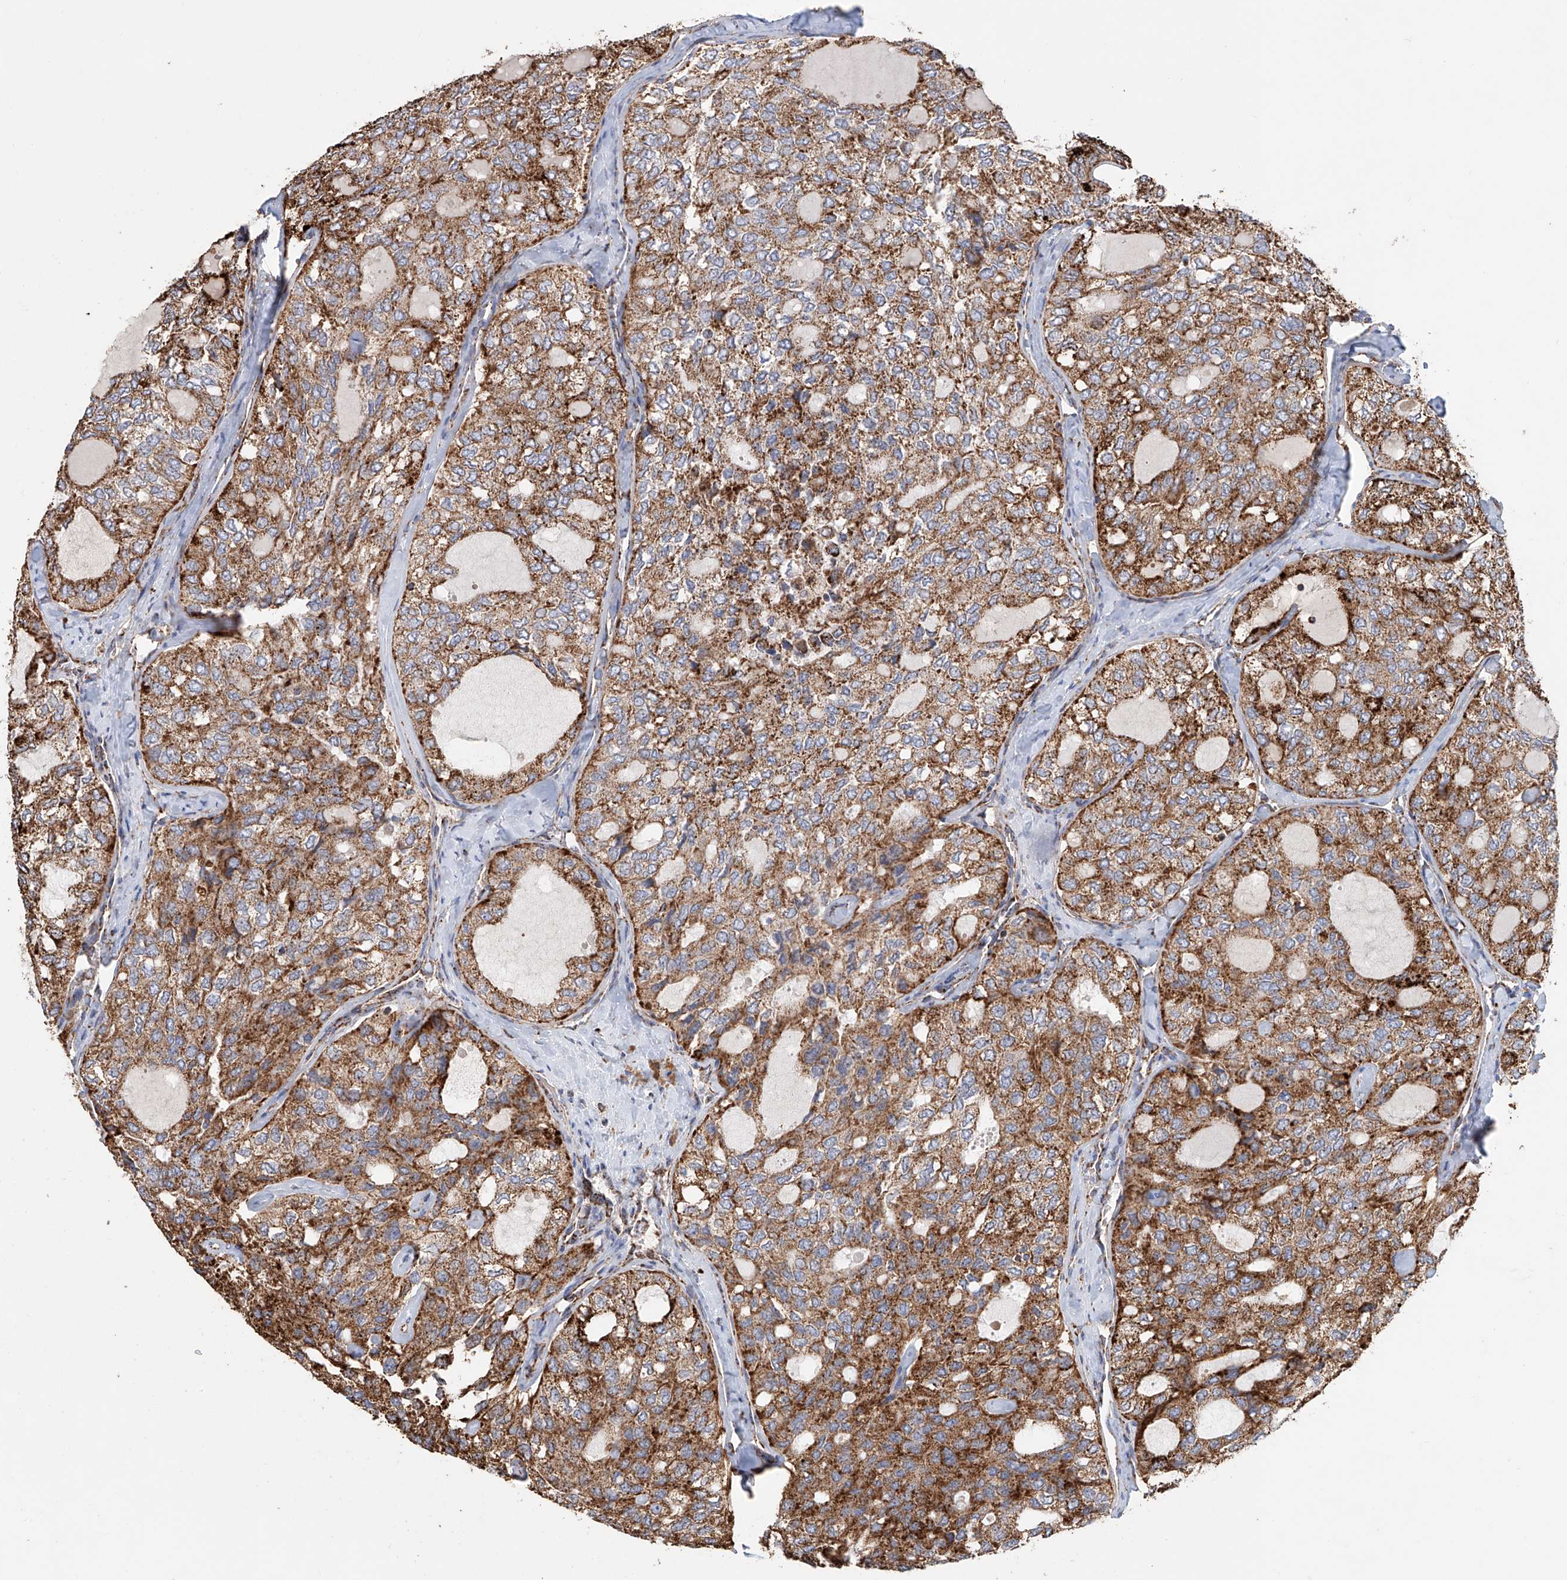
{"staining": {"intensity": "strong", "quantity": ">75%", "location": "cytoplasmic/membranous"}, "tissue": "thyroid cancer", "cell_type": "Tumor cells", "image_type": "cancer", "snomed": [{"axis": "morphology", "description": "Follicular adenoma carcinoma, NOS"}, {"axis": "topography", "description": "Thyroid gland"}], "caption": "Strong cytoplasmic/membranous protein staining is seen in about >75% of tumor cells in thyroid cancer (follicular adenoma carcinoma).", "gene": "MCL1", "patient": {"sex": "male", "age": 75}}